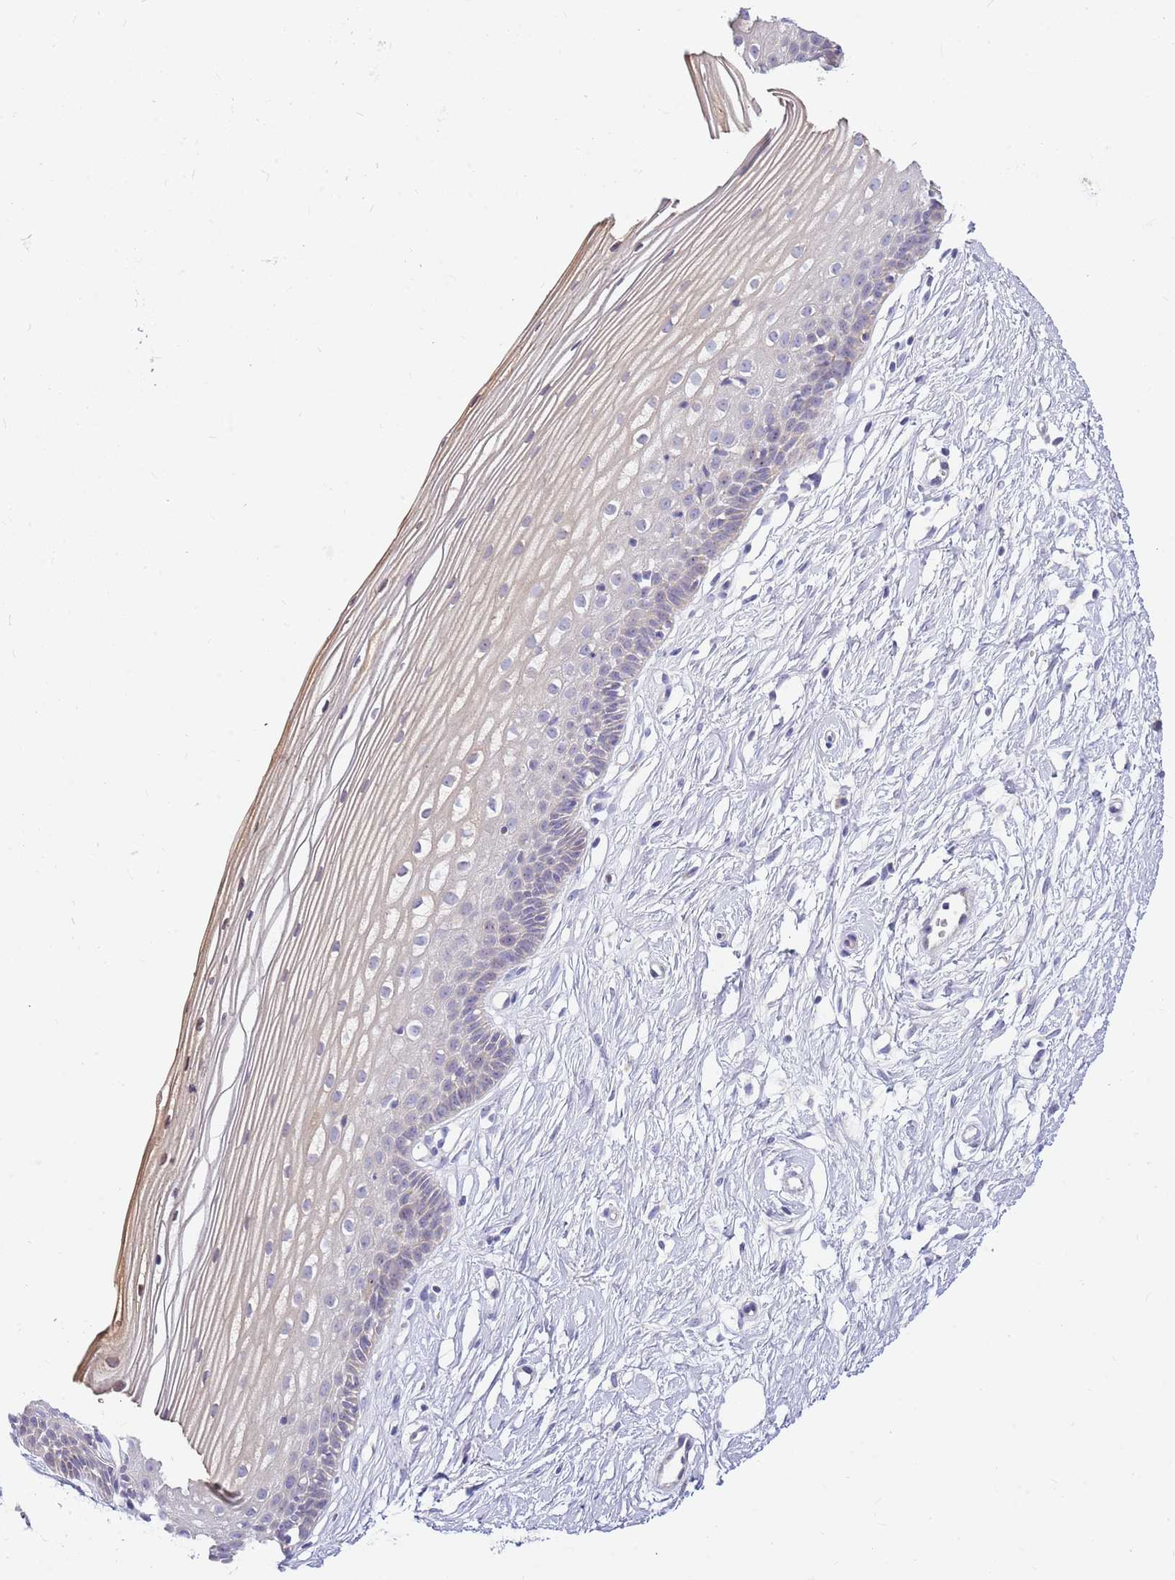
{"staining": {"intensity": "moderate", "quantity": "25%-75%", "location": "cytoplasmic/membranous"}, "tissue": "cervix", "cell_type": "Glandular cells", "image_type": "normal", "snomed": [{"axis": "morphology", "description": "Normal tissue, NOS"}, {"axis": "topography", "description": "Cervix"}], "caption": "Glandular cells show moderate cytoplasmic/membranous positivity in about 25%-75% of cells in unremarkable cervix.", "gene": "DNAJA3", "patient": {"sex": "female", "age": 40}}